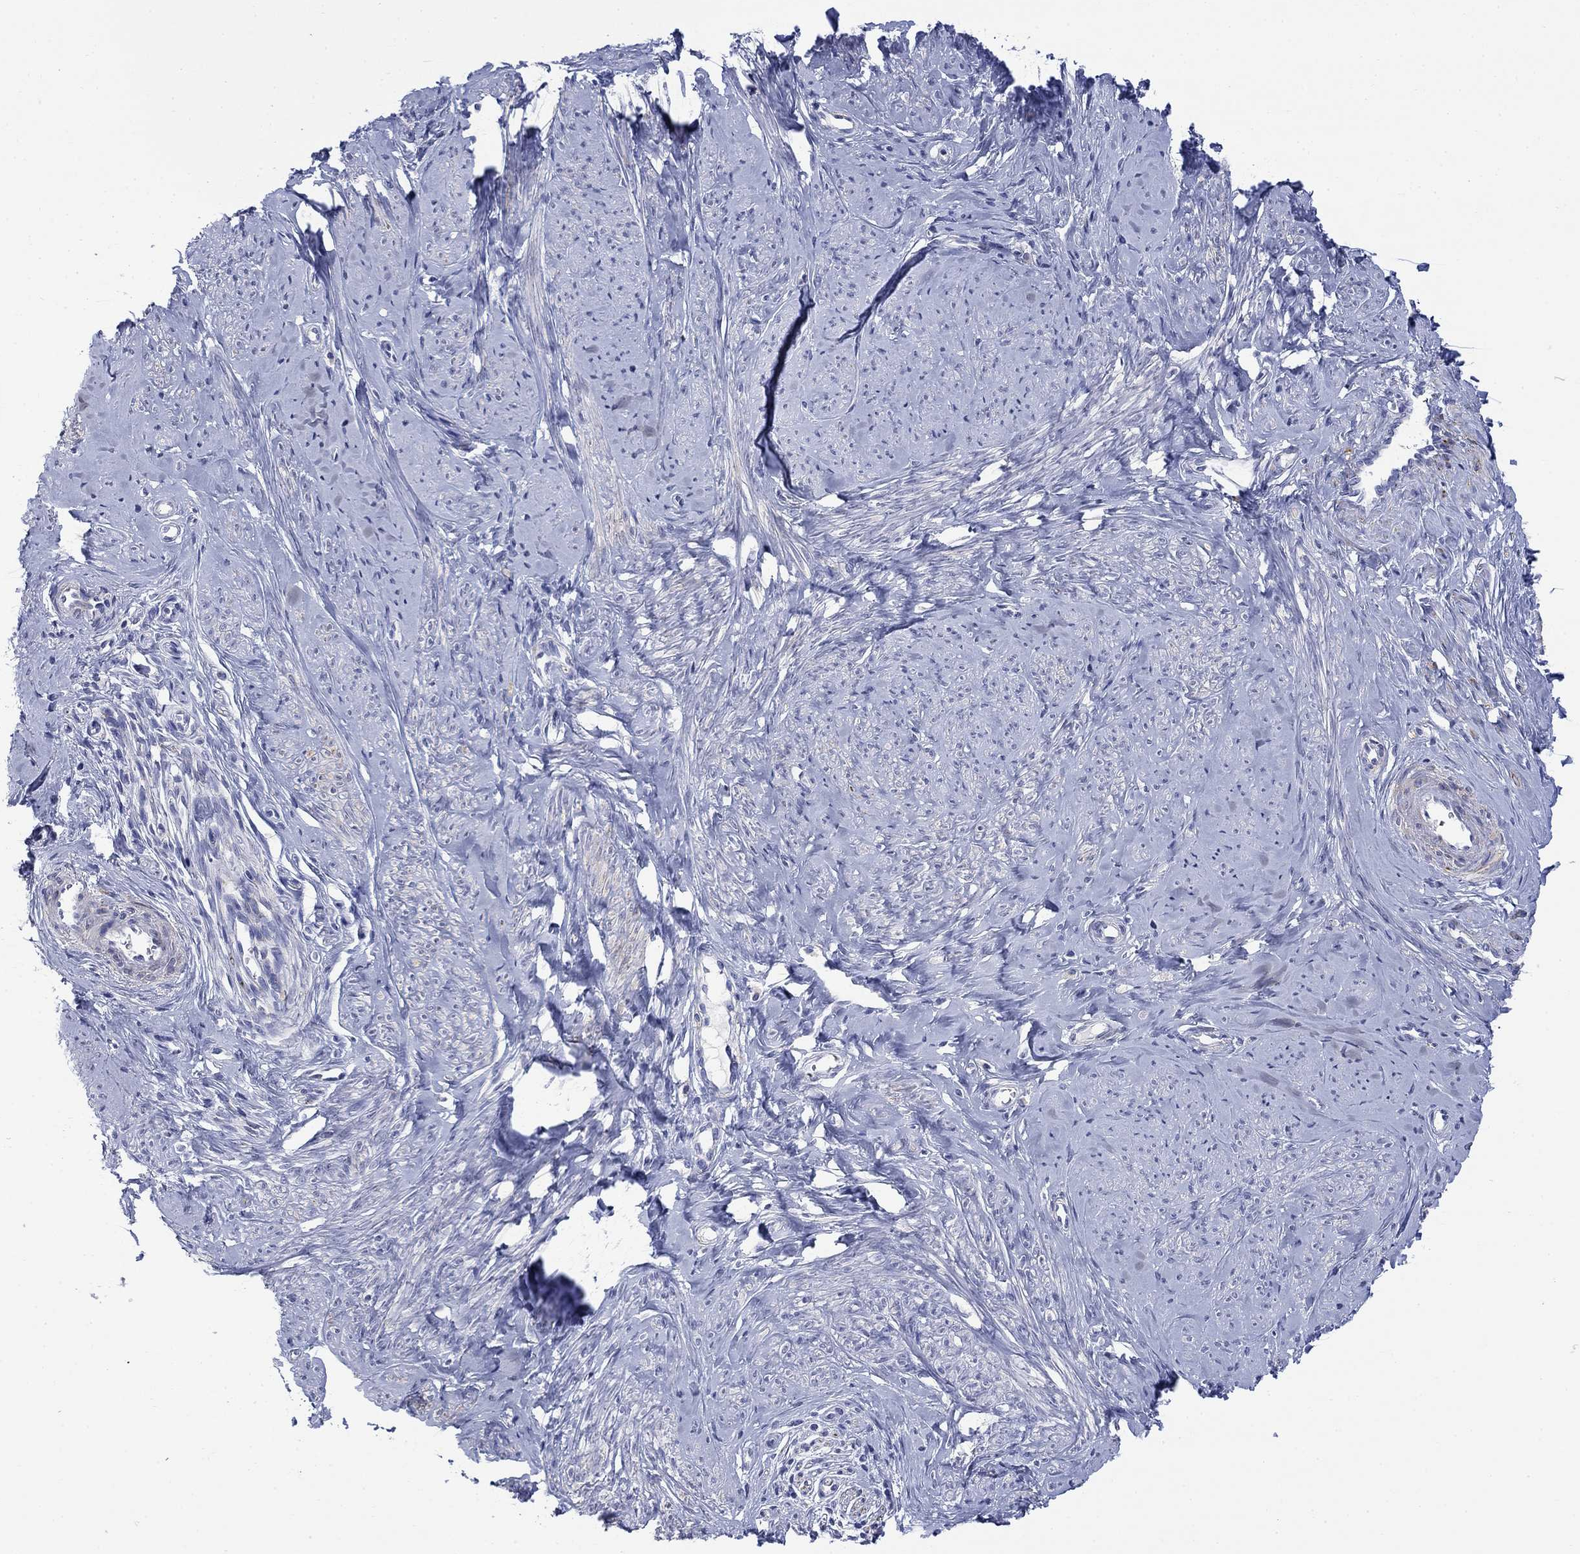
{"staining": {"intensity": "negative", "quantity": "none", "location": "none"}, "tissue": "smooth muscle", "cell_type": "Smooth muscle cells", "image_type": "normal", "snomed": [{"axis": "morphology", "description": "Normal tissue, NOS"}, {"axis": "topography", "description": "Smooth muscle"}], "caption": "DAB (3,3'-diaminobenzidine) immunohistochemical staining of unremarkable human smooth muscle reveals no significant staining in smooth muscle cells. Brightfield microscopy of immunohistochemistry stained with DAB (brown) and hematoxylin (blue), captured at high magnification.", "gene": "PTPRZ1", "patient": {"sex": "female", "age": 48}}